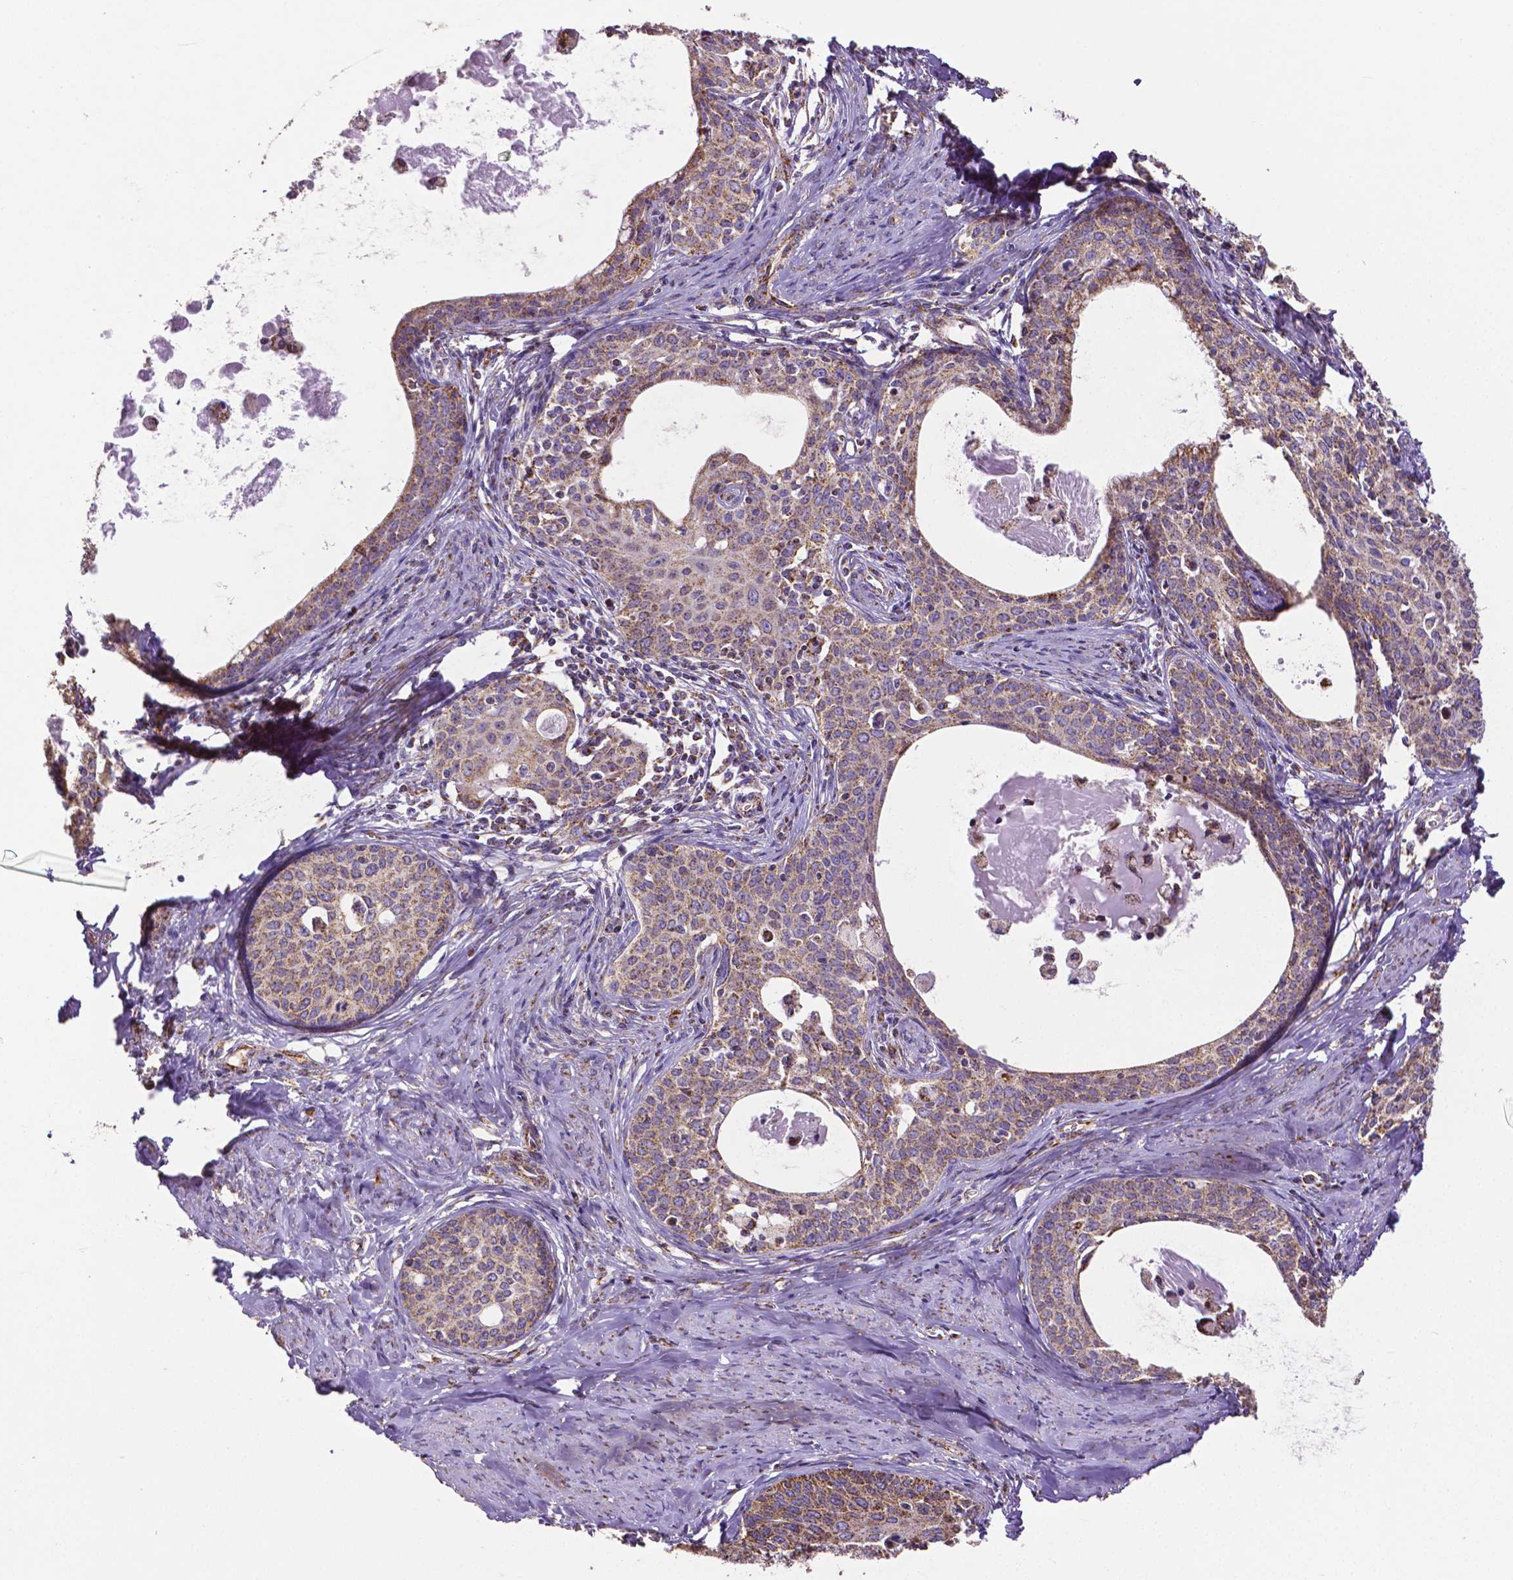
{"staining": {"intensity": "moderate", "quantity": ">75%", "location": "cytoplasmic/membranous"}, "tissue": "cervical cancer", "cell_type": "Tumor cells", "image_type": "cancer", "snomed": [{"axis": "morphology", "description": "Squamous cell carcinoma, NOS"}, {"axis": "morphology", "description": "Adenocarcinoma, NOS"}, {"axis": "topography", "description": "Cervix"}], "caption": "The micrograph reveals immunohistochemical staining of cervical adenocarcinoma. There is moderate cytoplasmic/membranous expression is identified in approximately >75% of tumor cells.", "gene": "MACC1", "patient": {"sex": "female", "age": 52}}